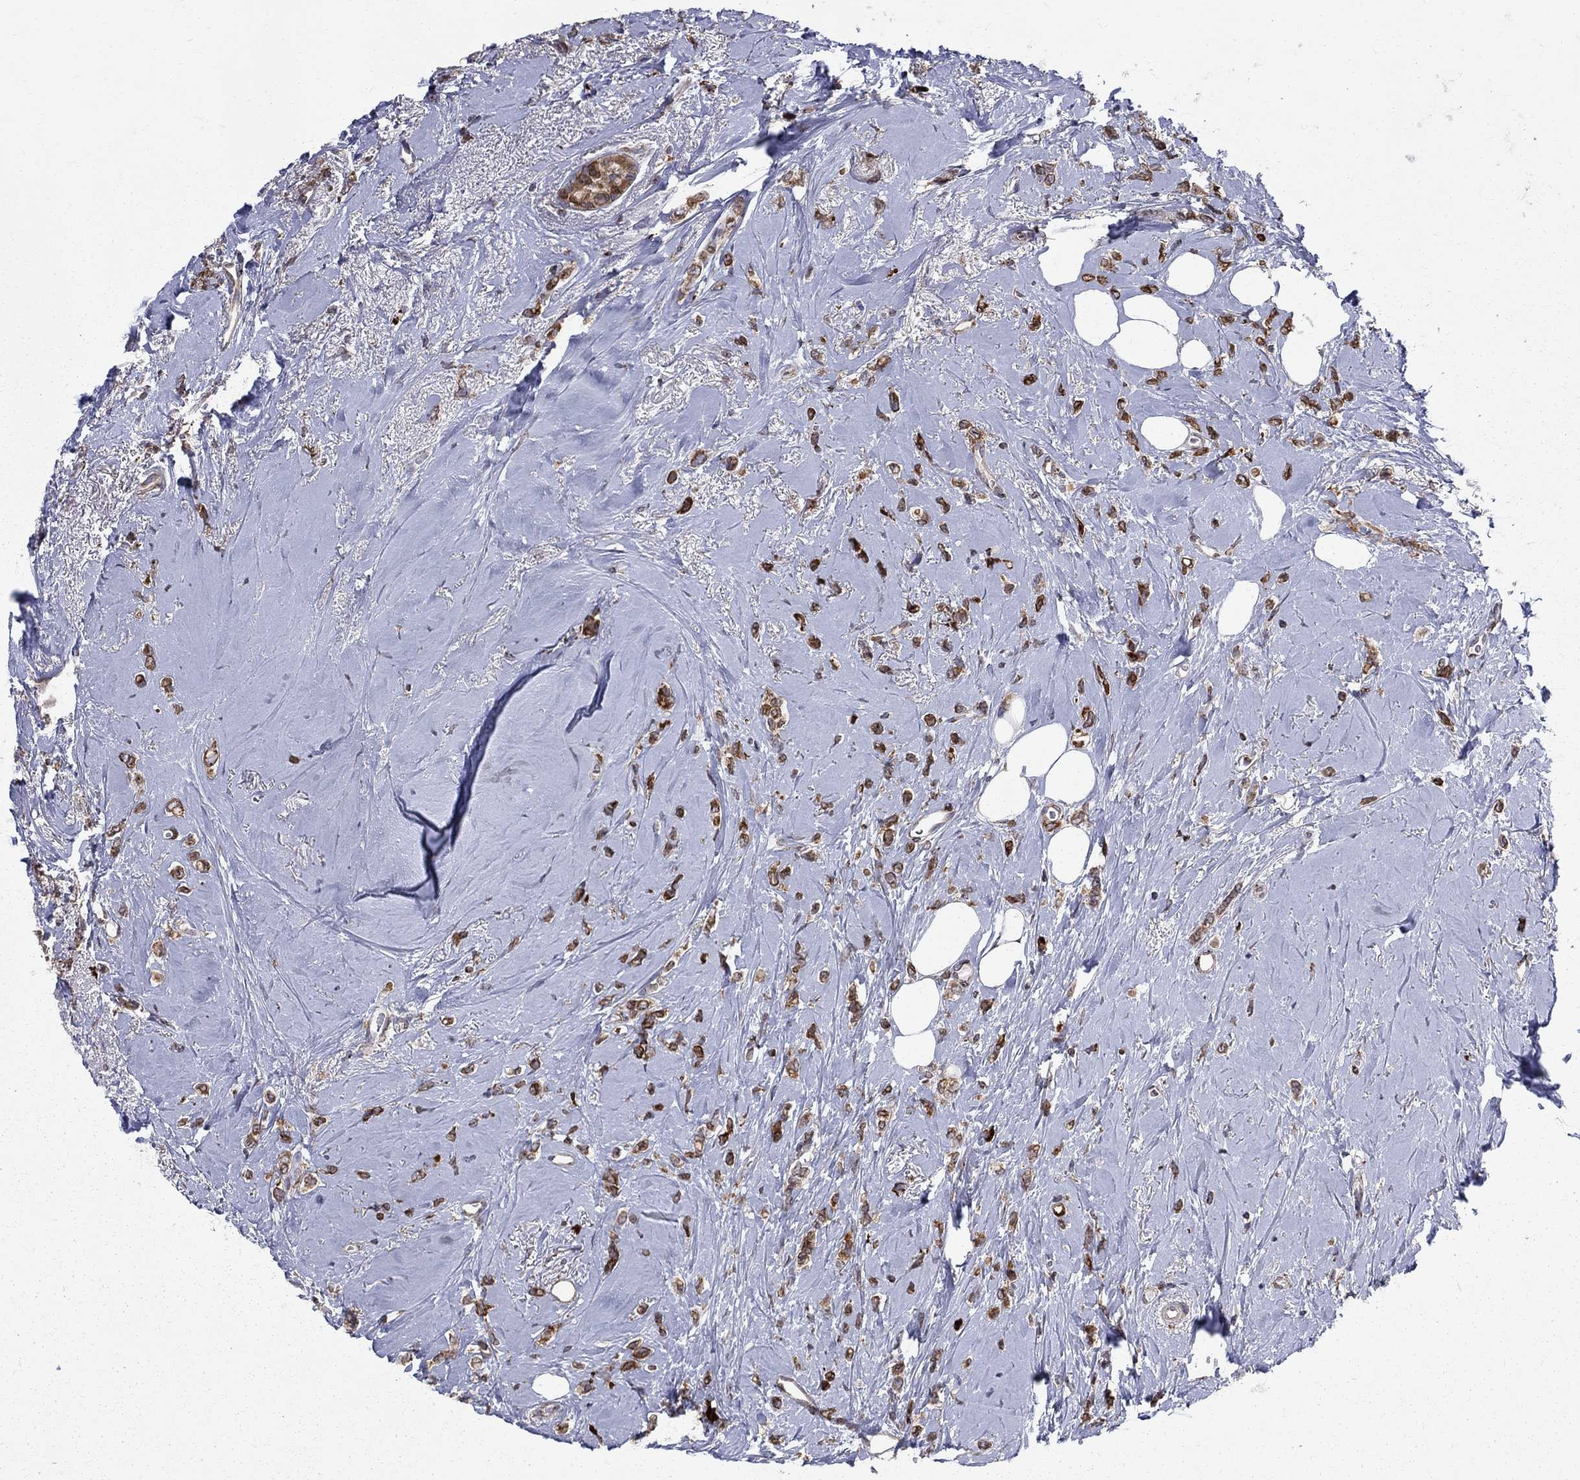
{"staining": {"intensity": "strong", "quantity": "25%-75%", "location": "cytoplasmic/membranous"}, "tissue": "breast cancer", "cell_type": "Tumor cells", "image_type": "cancer", "snomed": [{"axis": "morphology", "description": "Lobular carcinoma"}, {"axis": "topography", "description": "Breast"}], "caption": "This is a micrograph of IHC staining of breast lobular carcinoma, which shows strong staining in the cytoplasmic/membranous of tumor cells.", "gene": "CAB39L", "patient": {"sex": "female", "age": 66}}